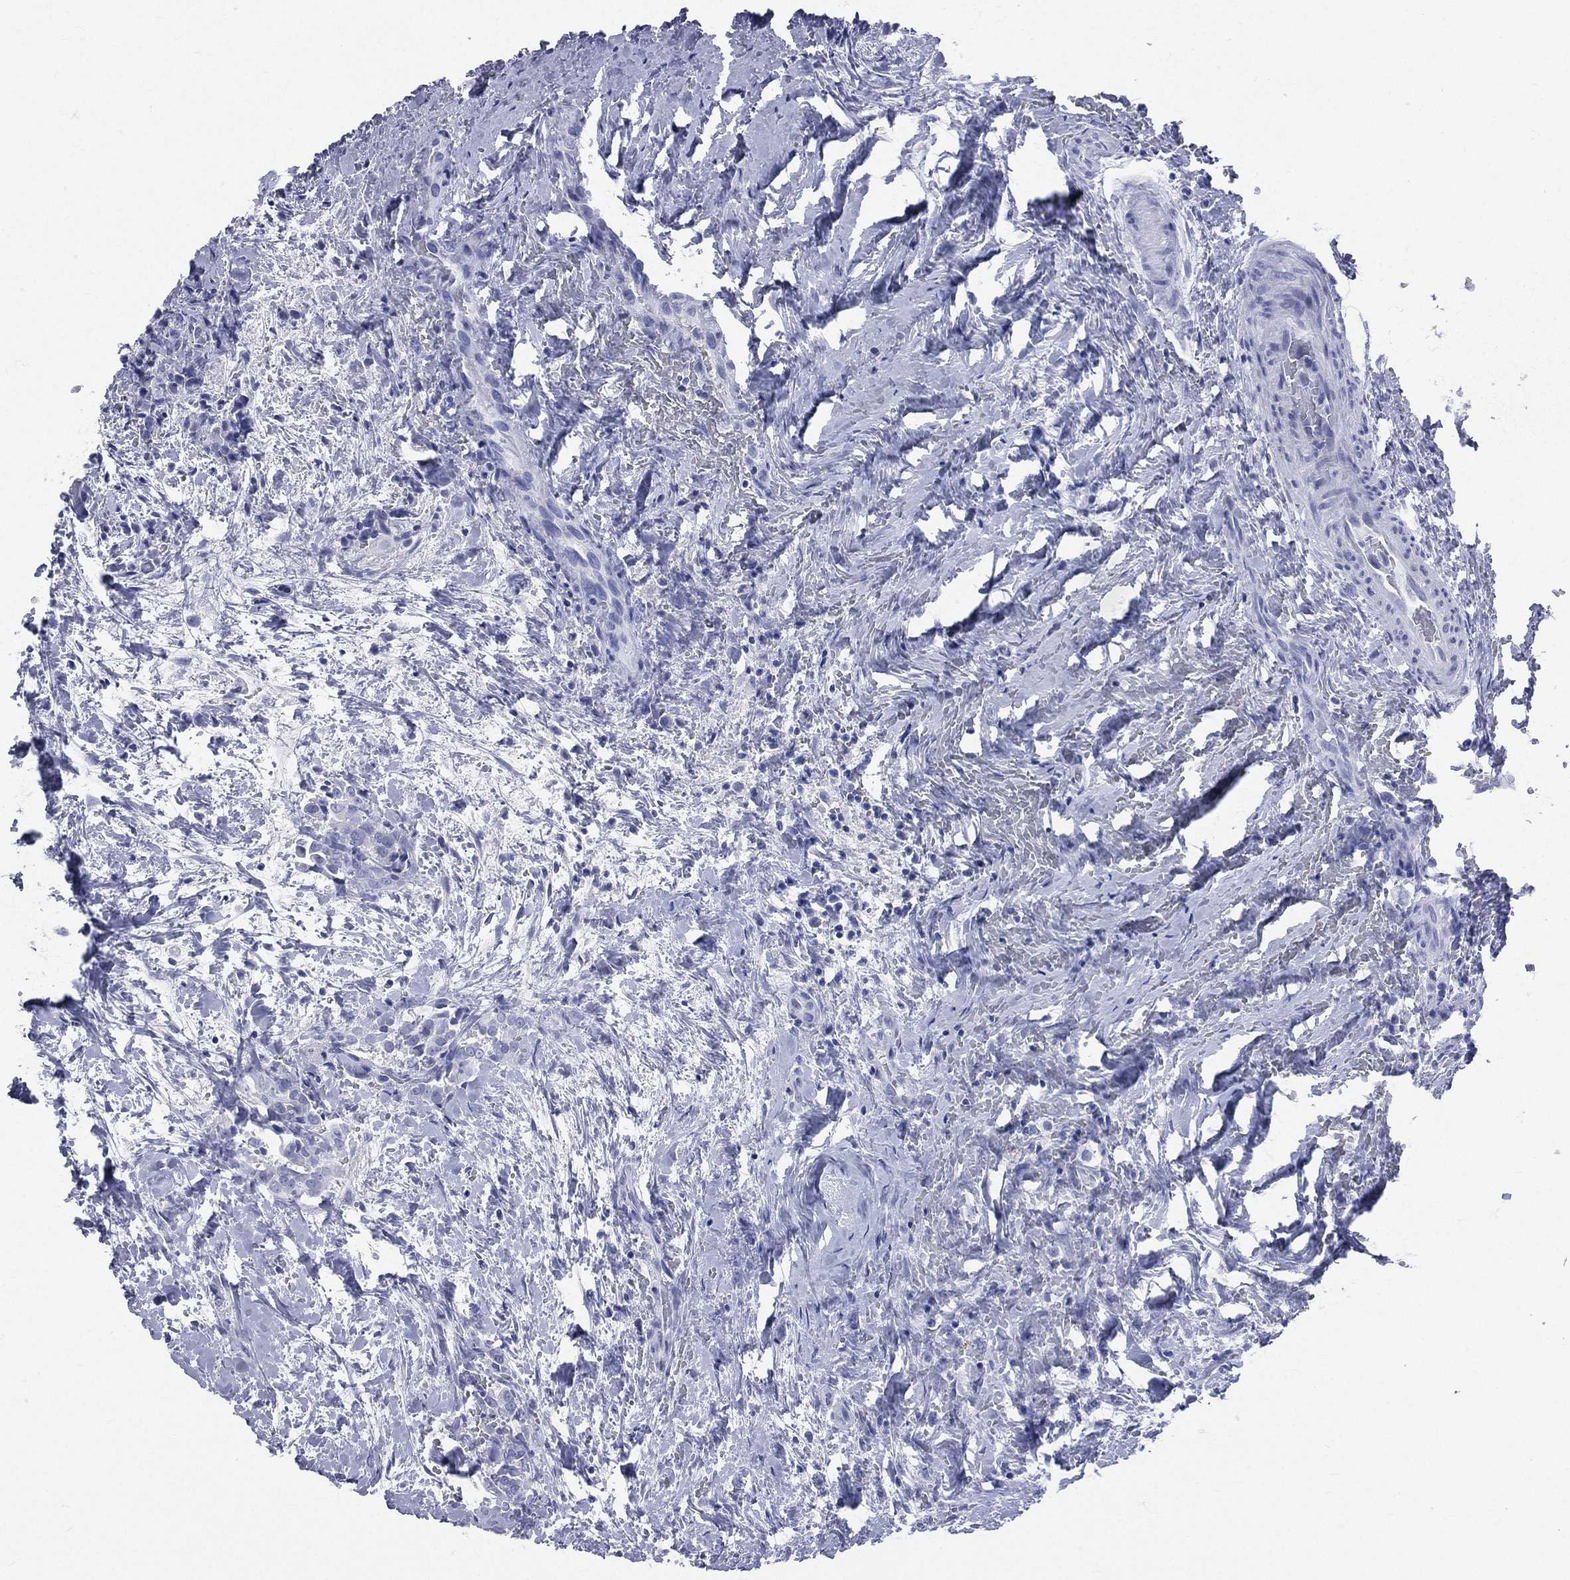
{"staining": {"intensity": "negative", "quantity": "none", "location": "none"}, "tissue": "thyroid cancer", "cell_type": "Tumor cells", "image_type": "cancer", "snomed": [{"axis": "morphology", "description": "Papillary adenocarcinoma, NOS"}, {"axis": "topography", "description": "Thyroid gland"}], "caption": "DAB (3,3'-diaminobenzidine) immunohistochemical staining of papillary adenocarcinoma (thyroid) demonstrates no significant expression in tumor cells.", "gene": "CYLC1", "patient": {"sex": "male", "age": 61}}